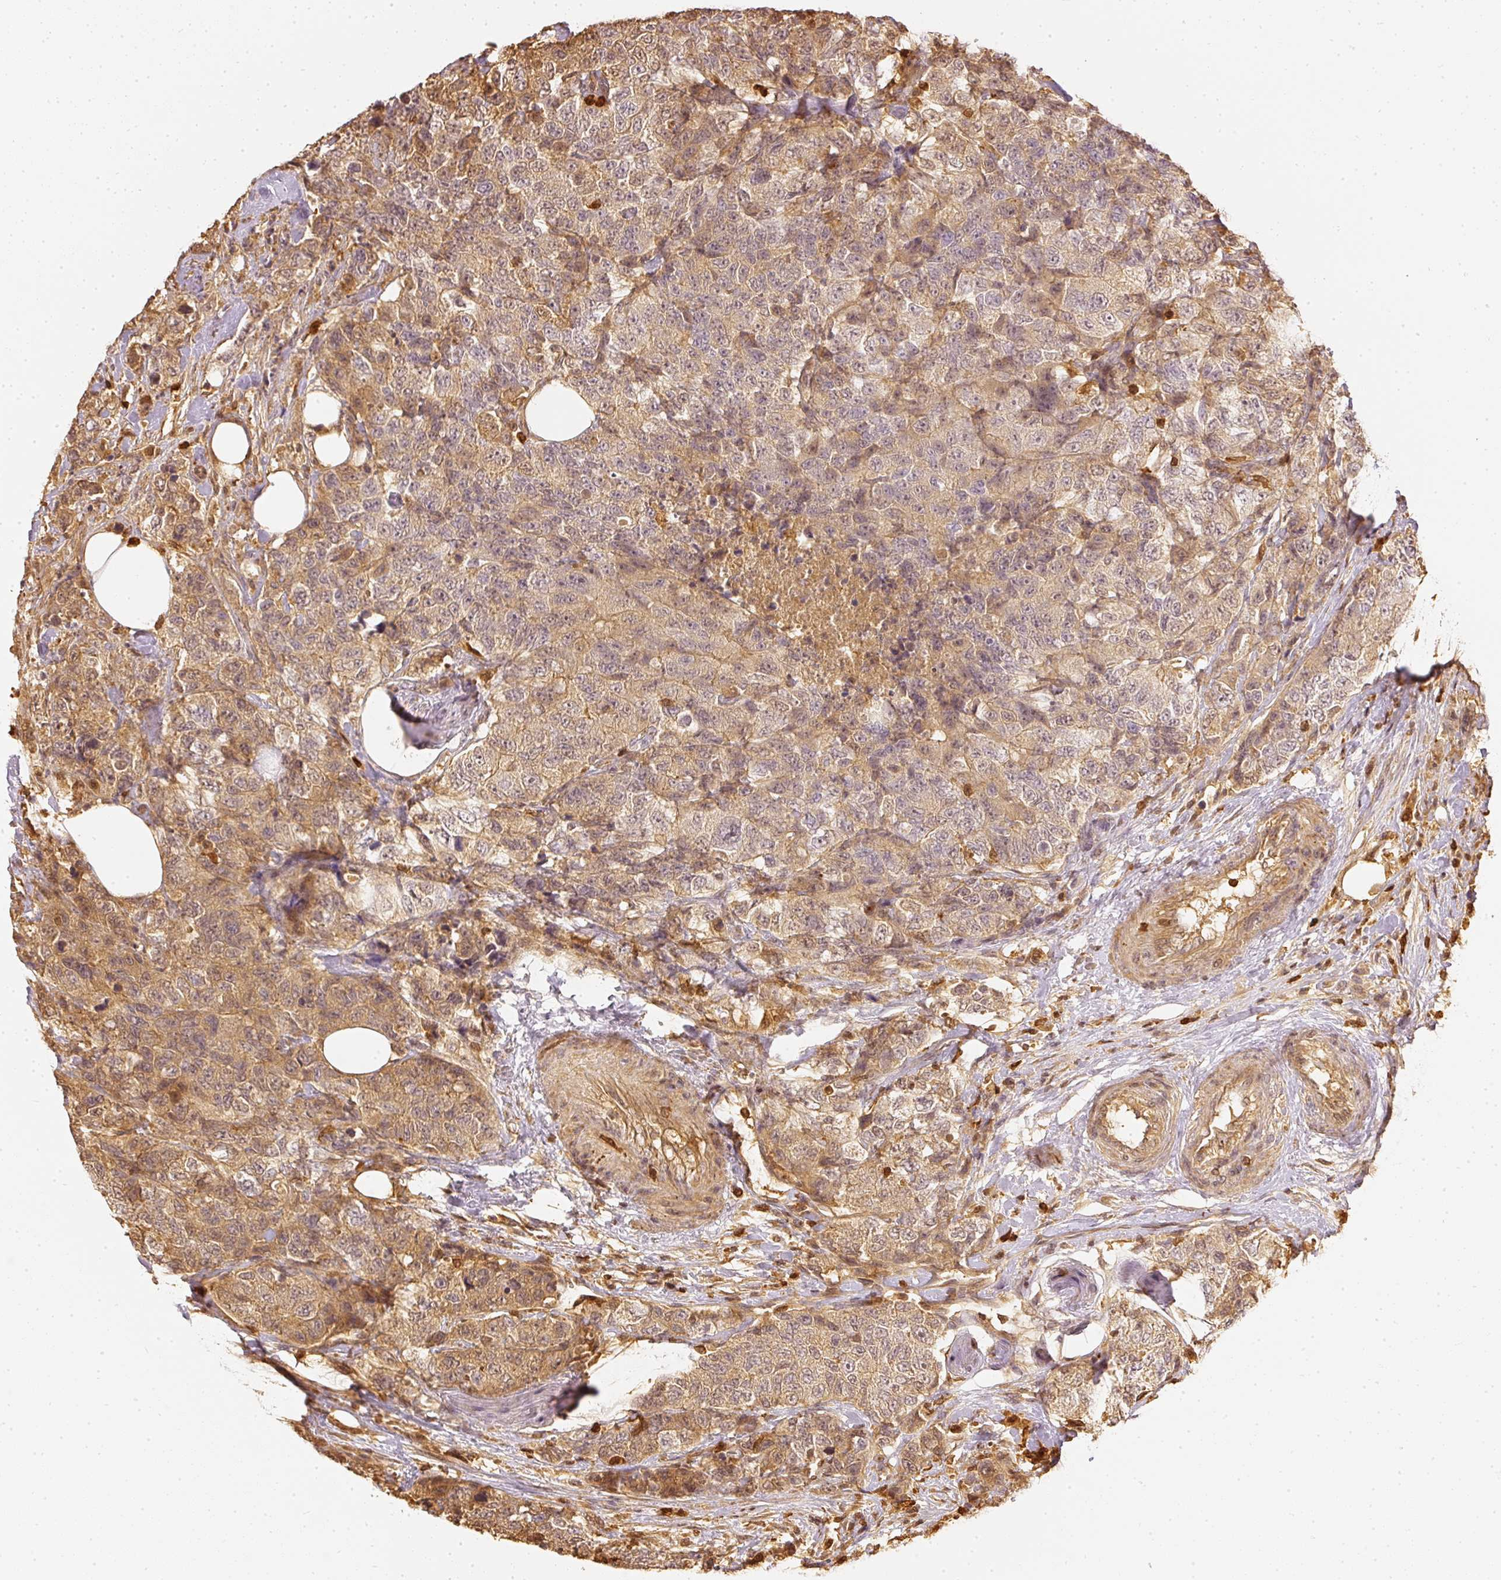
{"staining": {"intensity": "moderate", "quantity": ">75%", "location": "cytoplasmic/membranous"}, "tissue": "urothelial cancer", "cell_type": "Tumor cells", "image_type": "cancer", "snomed": [{"axis": "morphology", "description": "Urothelial carcinoma, High grade"}, {"axis": "topography", "description": "Urinary bladder"}], "caption": "An image of urothelial cancer stained for a protein shows moderate cytoplasmic/membranous brown staining in tumor cells.", "gene": "PFN1", "patient": {"sex": "female", "age": 78}}